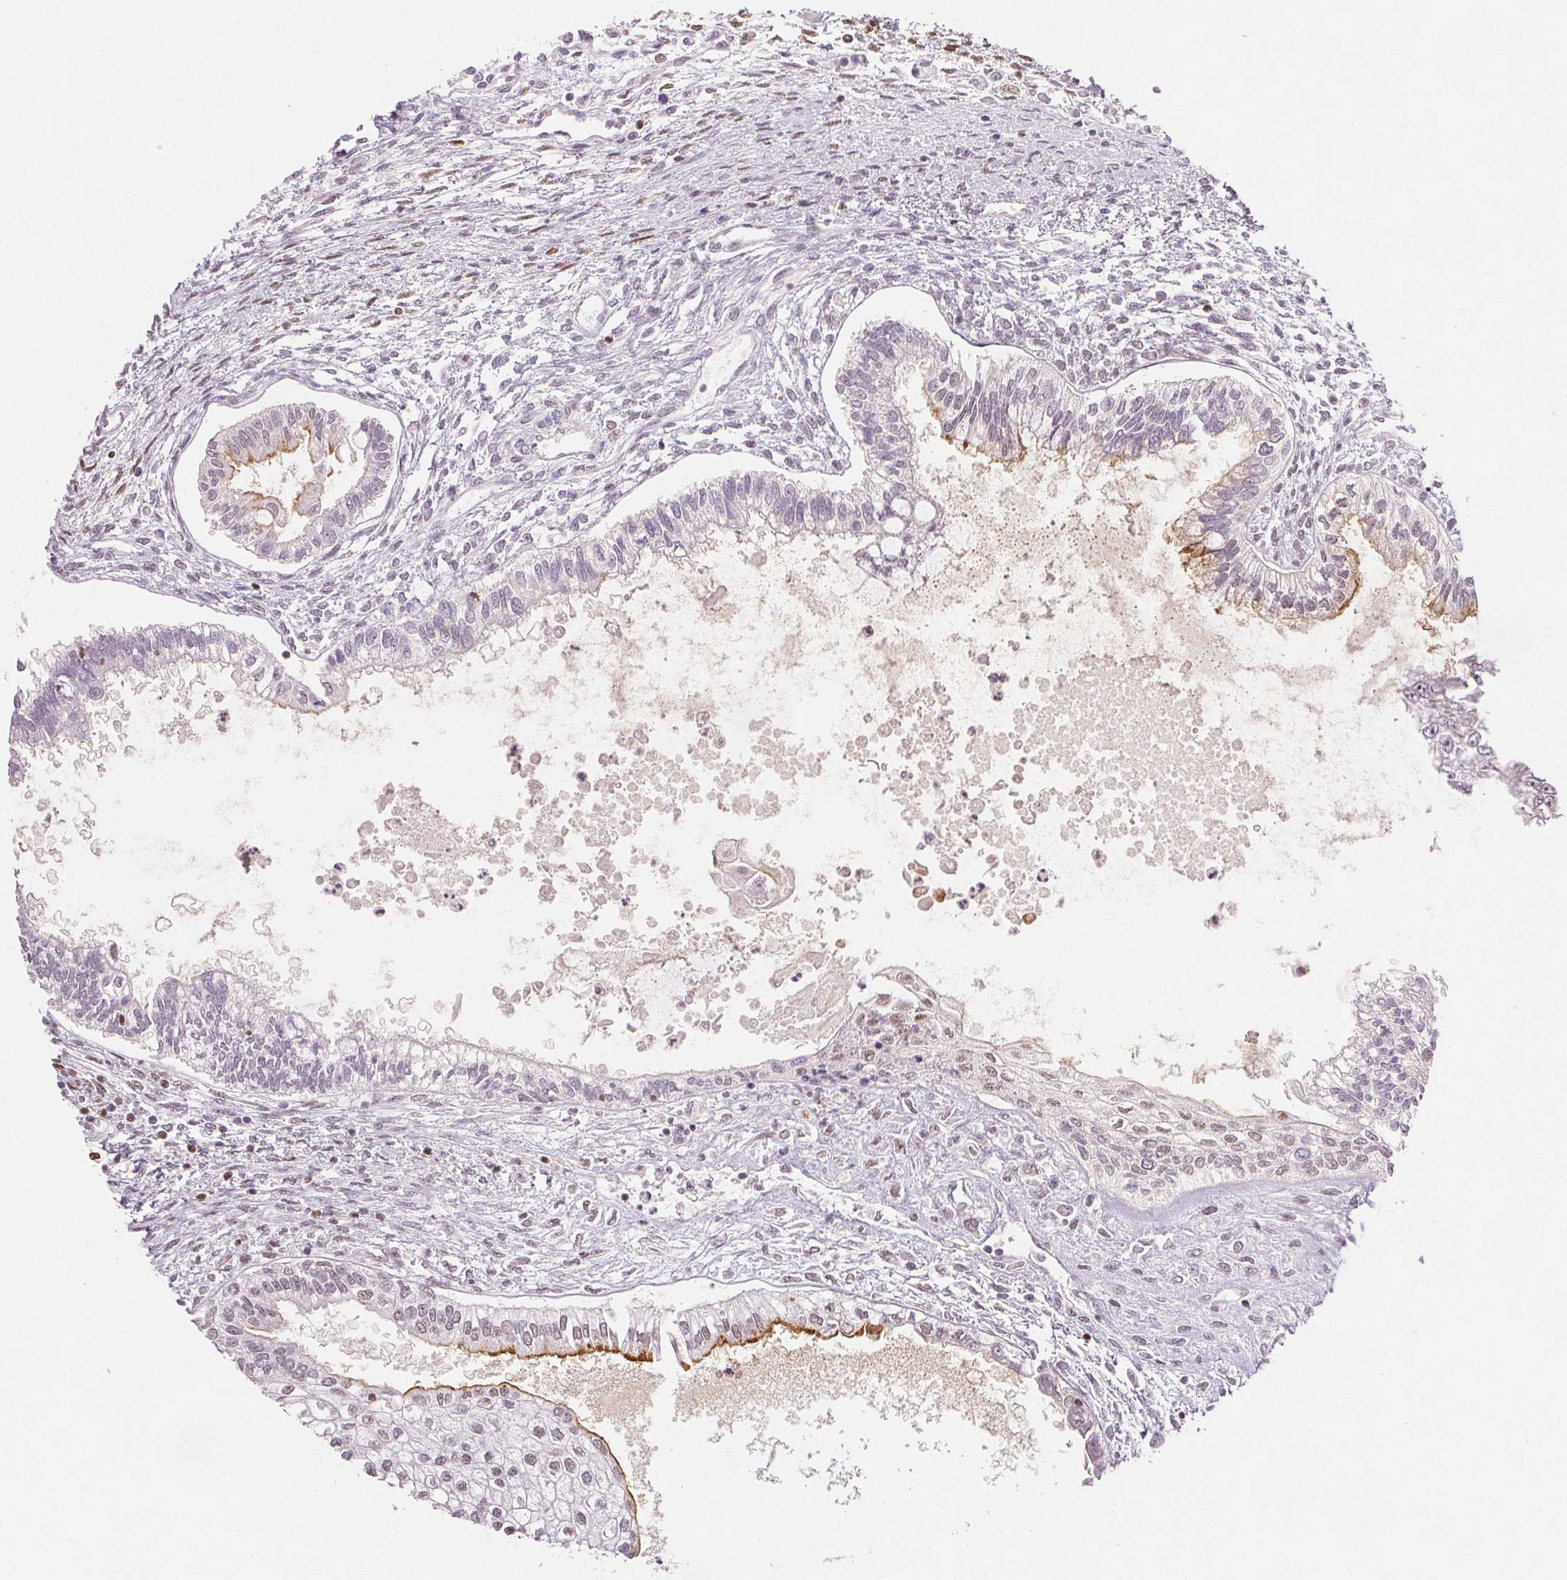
{"staining": {"intensity": "moderate", "quantity": "<25%", "location": "cytoplasmic/membranous"}, "tissue": "testis cancer", "cell_type": "Tumor cells", "image_type": "cancer", "snomed": [{"axis": "morphology", "description": "Carcinoma, Embryonal, NOS"}, {"axis": "topography", "description": "Testis"}], "caption": "Moderate cytoplasmic/membranous staining for a protein is appreciated in about <25% of tumor cells of testis embryonal carcinoma using IHC.", "gene": "RUNX2", "patient": {"sex": "male", "age": 37}}